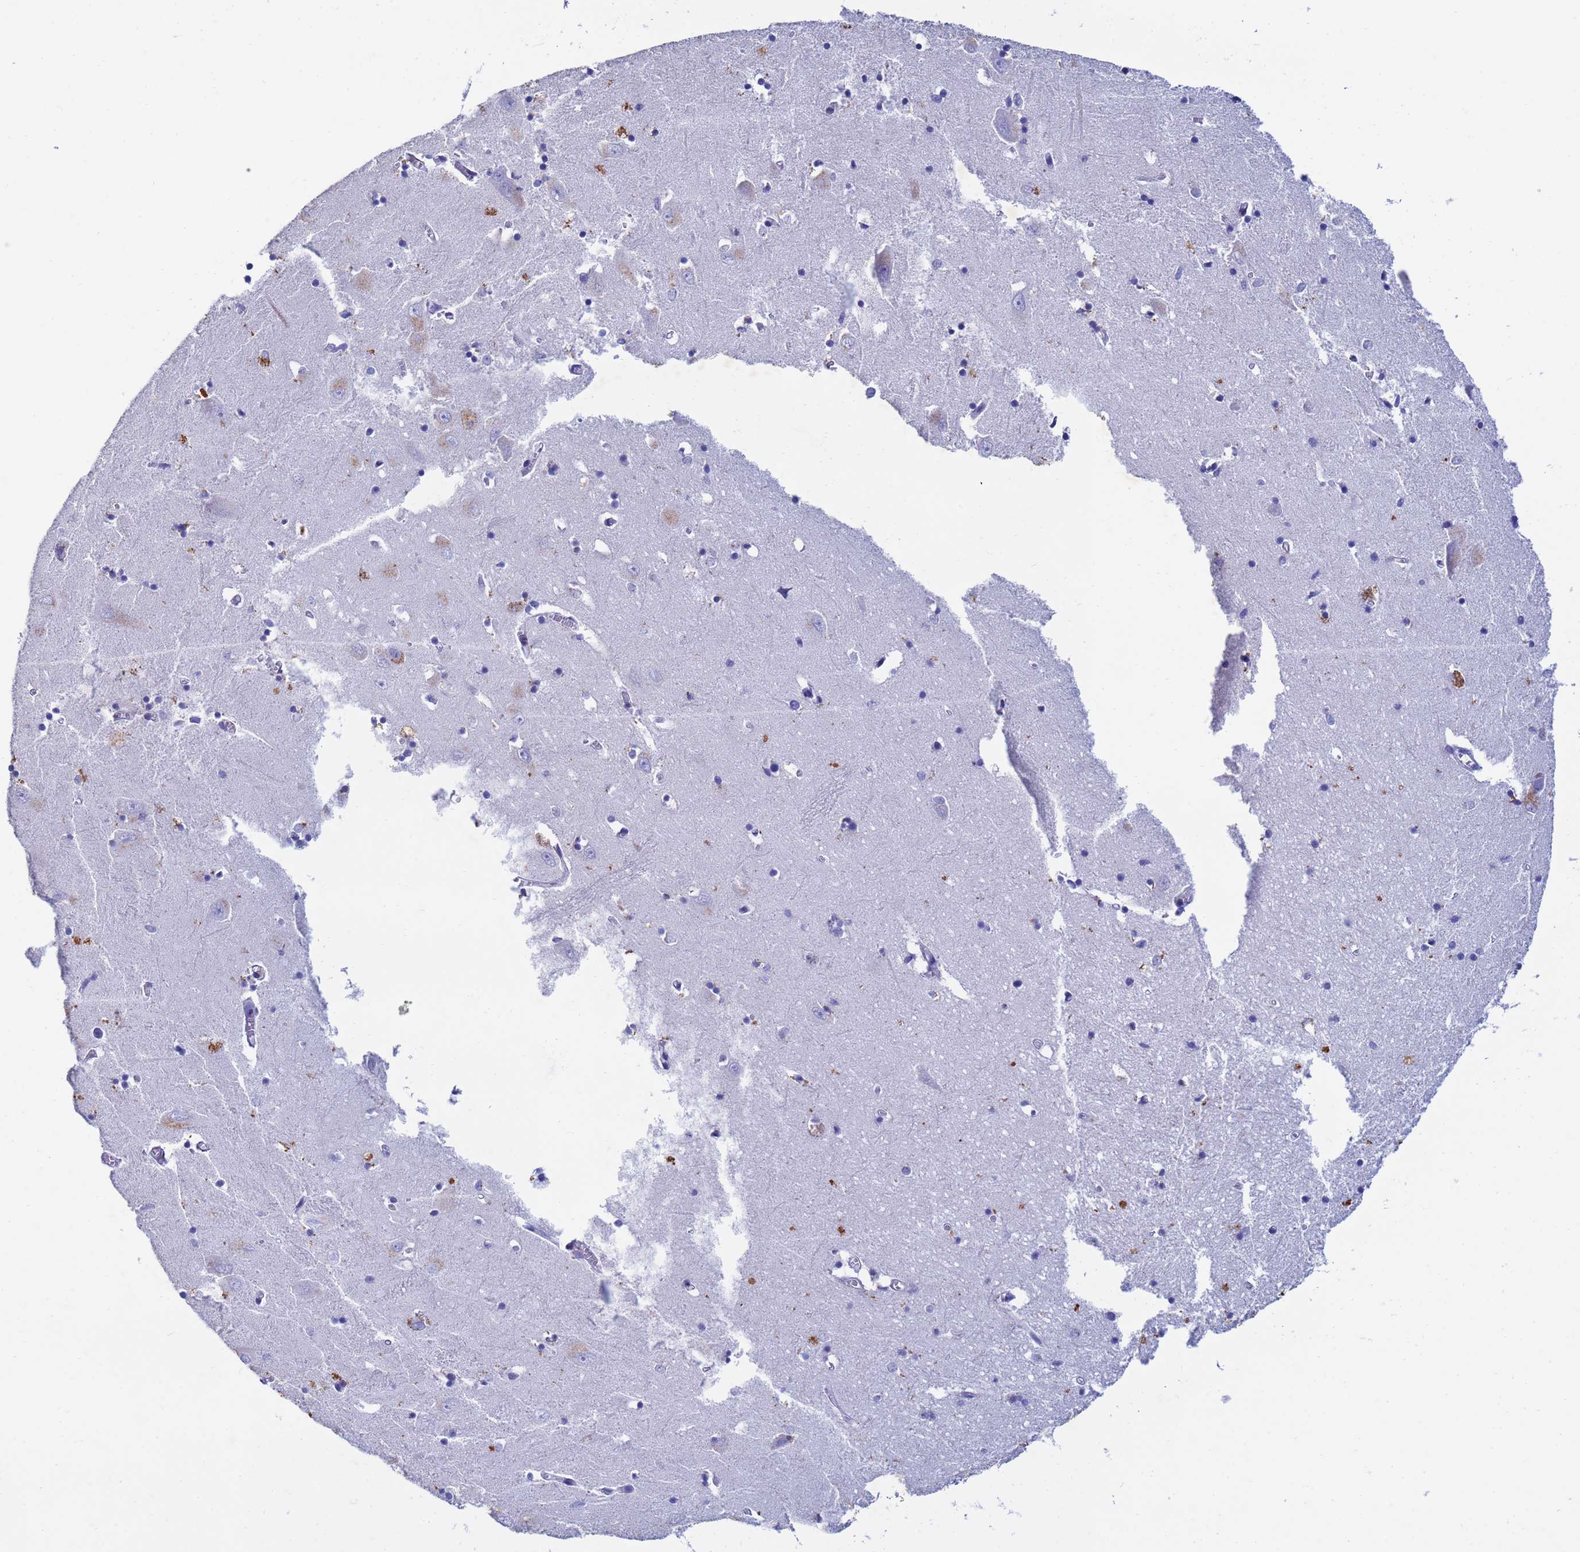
{"staining": {"intensity": "negative", "quantity": "none", "location": "none"}, "tissue": "hippocampus", "cell_type": "Glial cells", "image_type": "normal", "snomed": [{"axis": "morphology", "description": "Normal tissue, NOS"}, {"axis": "topography", "description": "Hippocampus"}], "caption": "A high-resolution image shows immunohistochemistry staining of normal hippocampus, which demonstrates no significant staining in glial cells. The staining is performed using DAB brown chromogen with nuclei counter-stained in using hematoxylin.", "gene": "CSTB", "patient": {"sex": "male", "age": 70}}